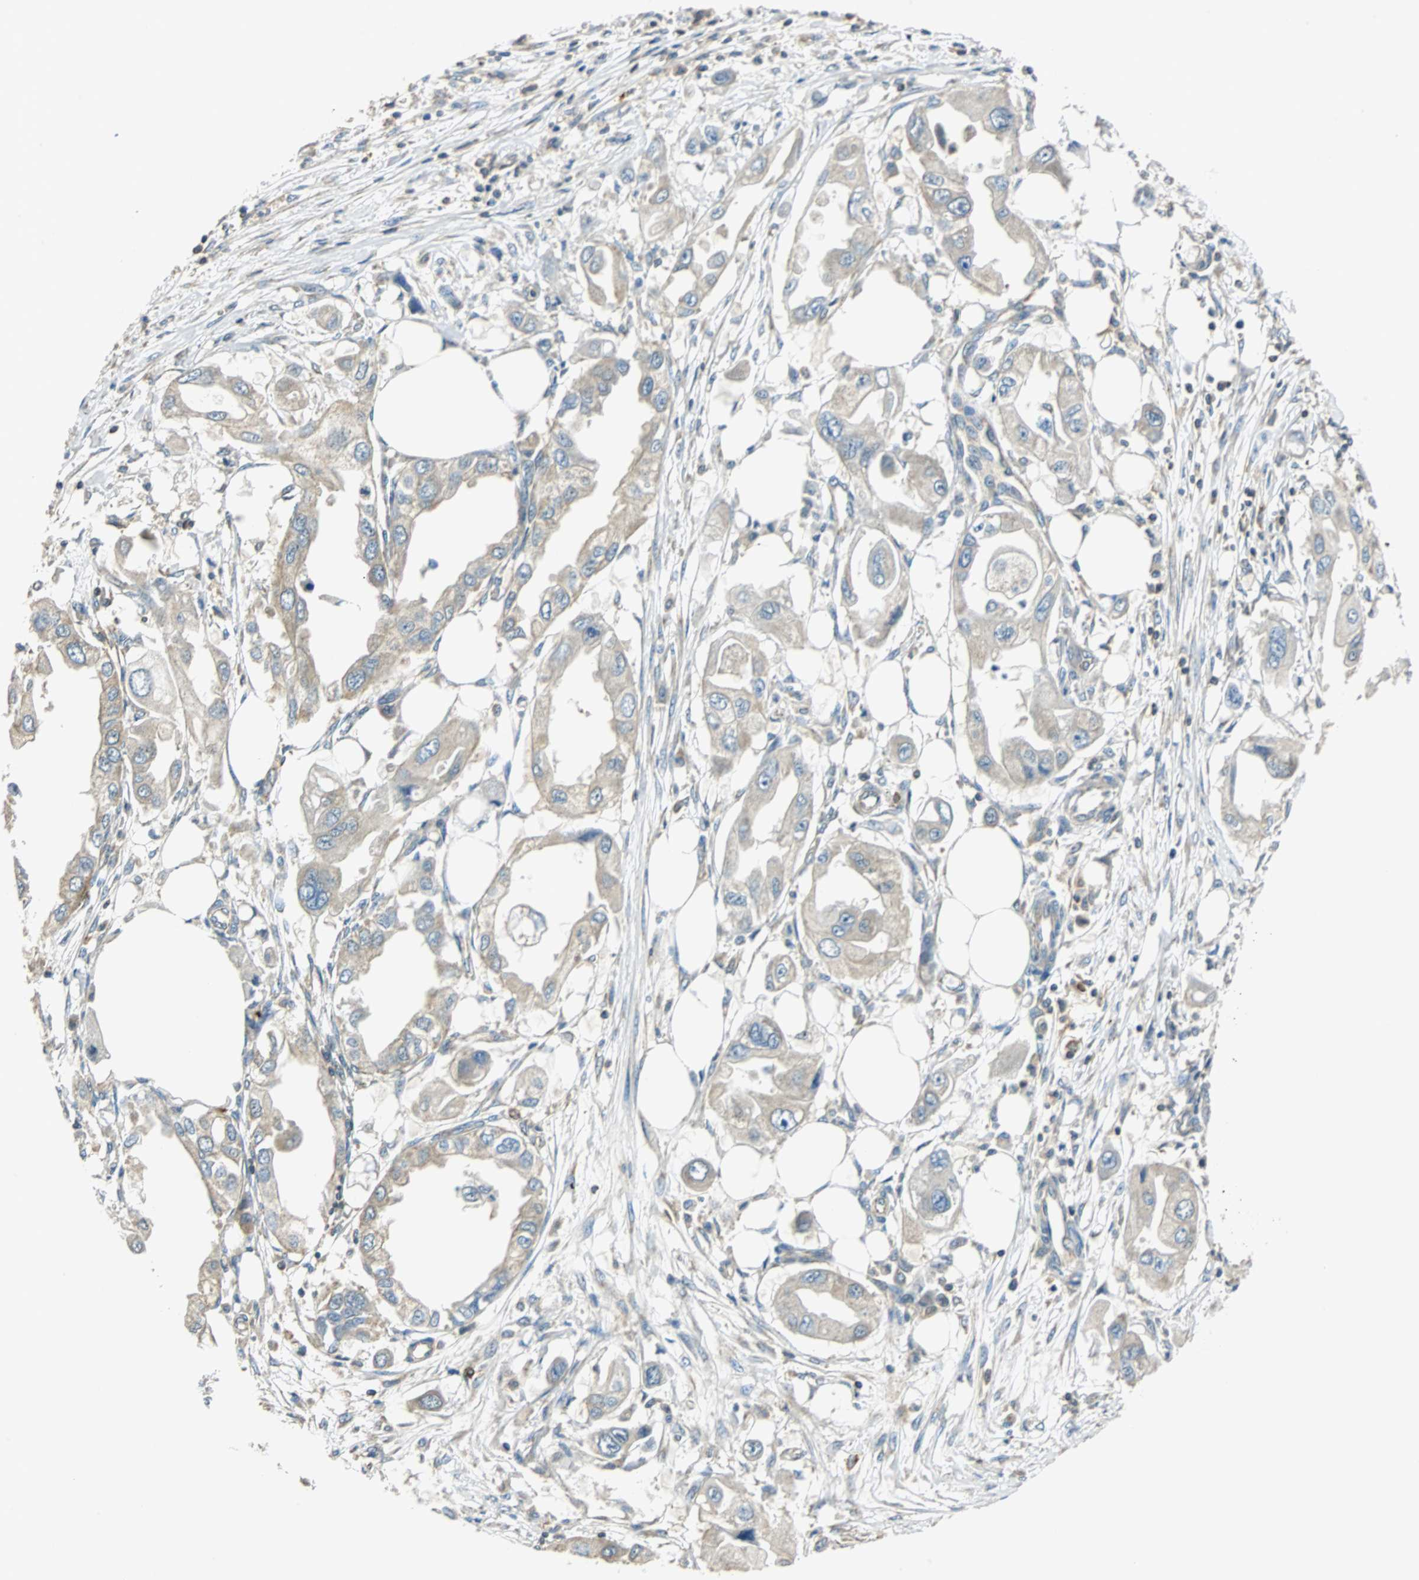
{"staining": {"intensity": "weak", "quantity": ">75%", "location": "cytoplasmic/membranous"}, "tissue": "endometrial cancer", "cell_type": "Tumor cells", "image_type": "cancer", "snomed": [{"axis": "morphology", "description": "Adenocarcinoma, NOS"}, {"axis": "topography", "description": "Endometrium"}], "caption": "This is a histology image of IHC staining of adenocarcinoma (endometrial), which shows weak positivity in the cytoplasmic/membranous of tumor cells.", "gene": "CPA3", "patient": {"sex": "female", "age": 67}}